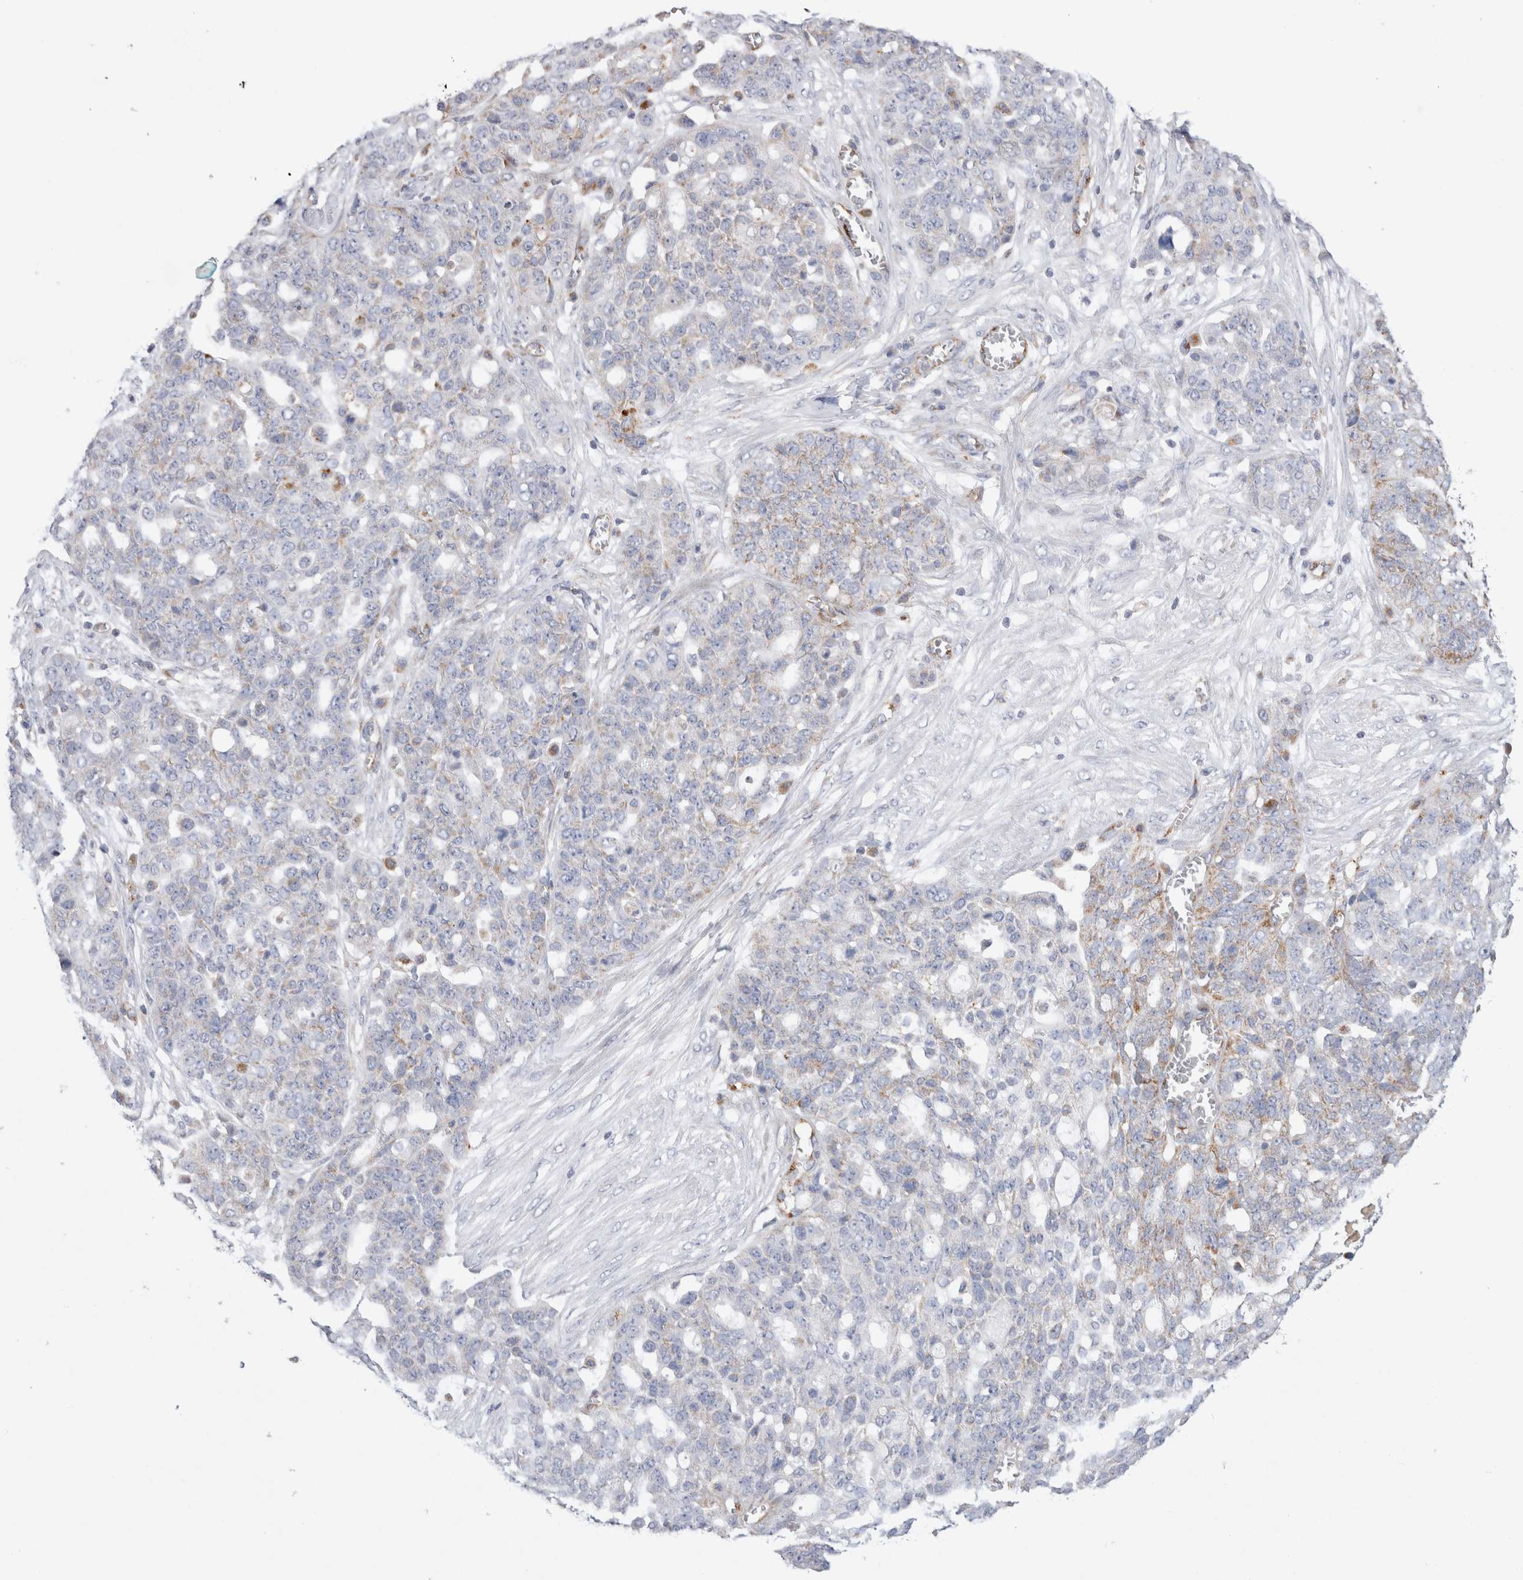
{"staining": {"intensity": "weak", "quantity": "<25%", "location": "cytoplasmic/membranous"}, "tissue": "ovarian cancer", "cell_type": "Tumor cells", "image_type": "cancer", "snomed": [{"axis": "morphology", "description": "Cystadenocarcinoma, serous, NOS"}, {"axis": "topography", "description": "Soft tissue"}, {"axis": "topography", "description": "Ovary"}], "caption": "DAB immunohistochemical staining of ovarian serous cystadenocarcinoma shows no significant expression in tumor cells. (DAB immunohistochemistry visualized using brightfield microscopy, high magnification).", "gene": "IARS2", "patient": {"sex": "female", "age": 57}}